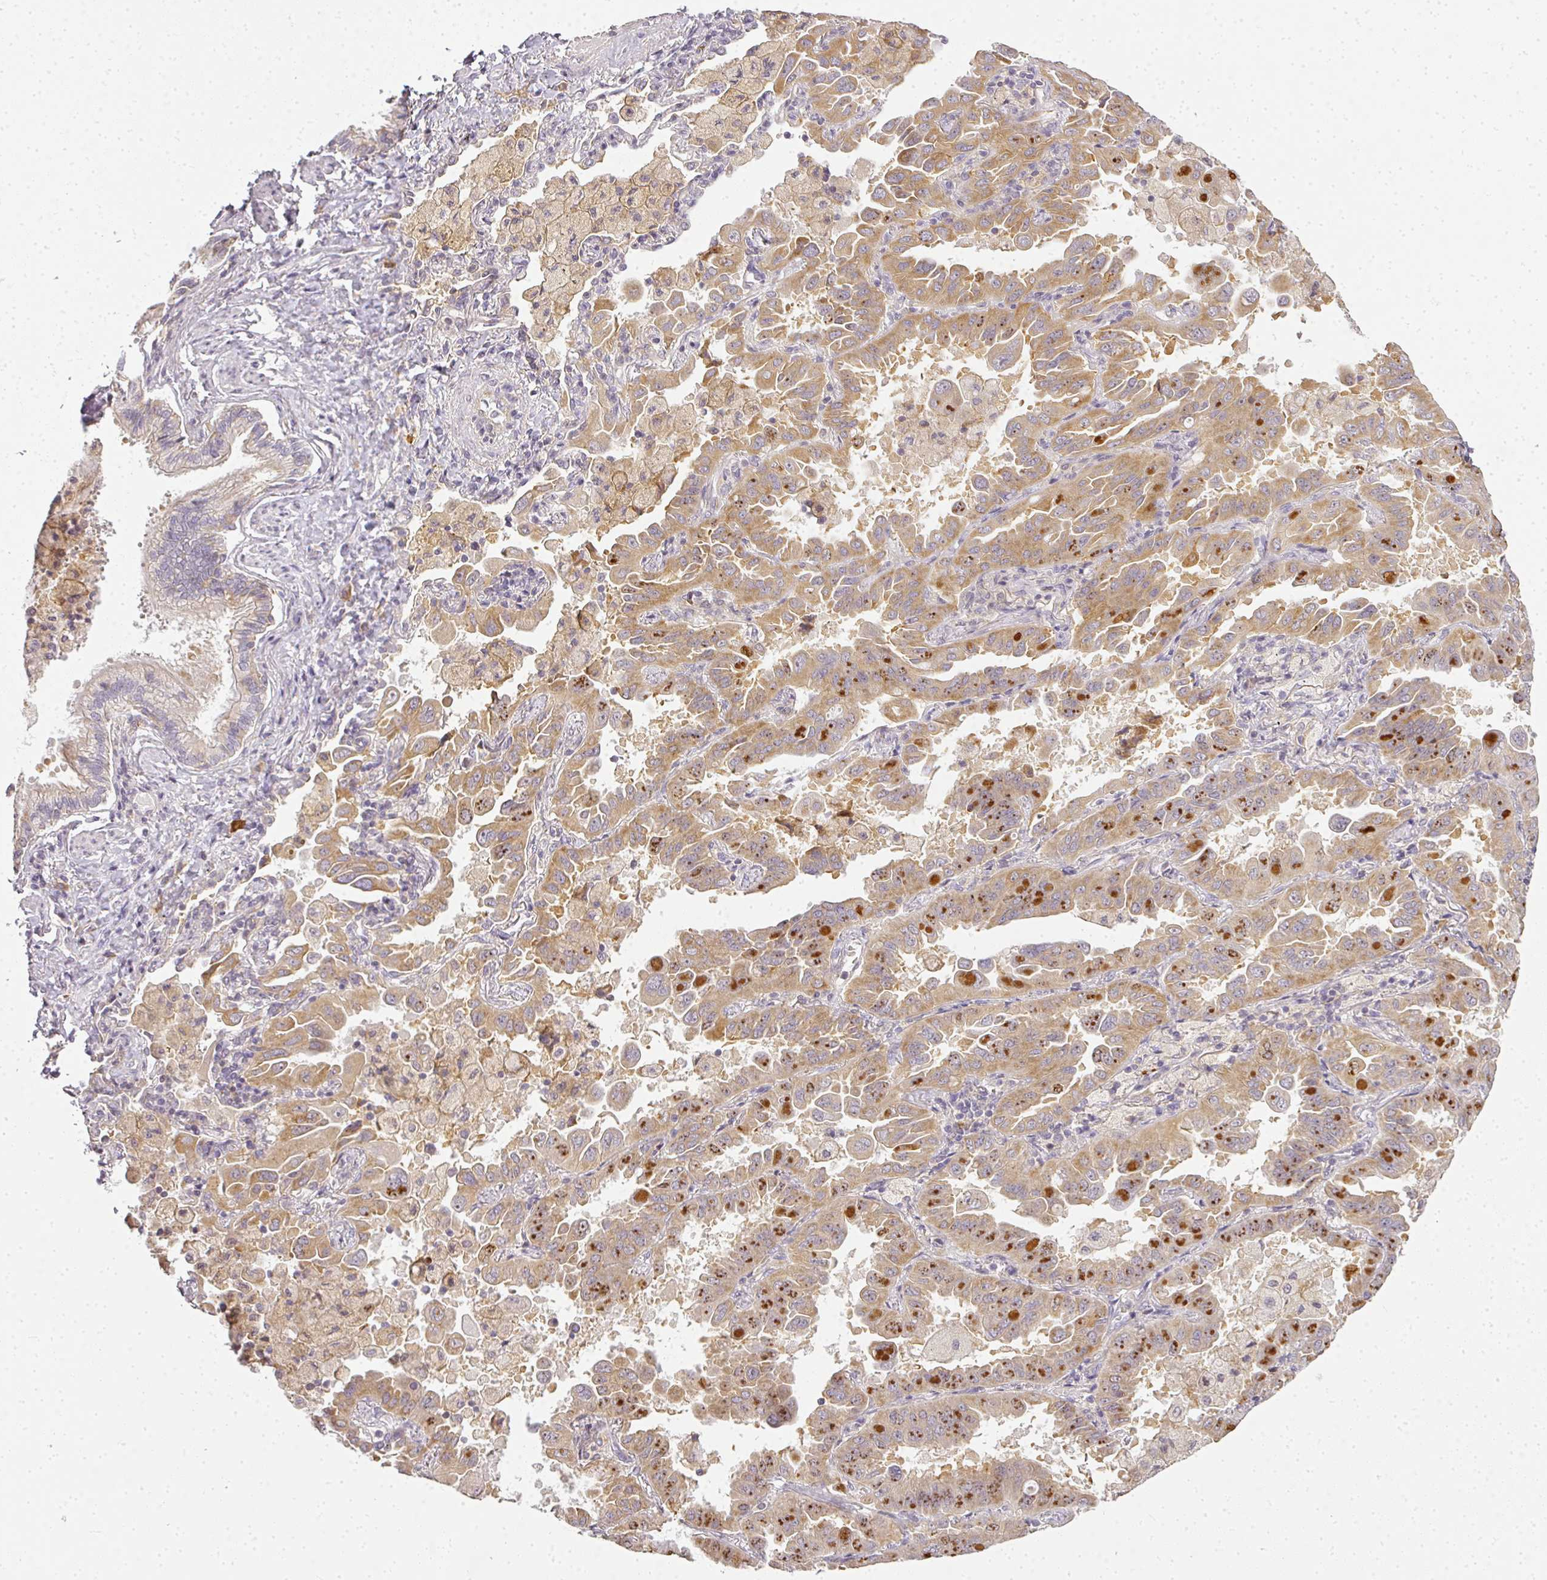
{"staining": {"intensity": "moderate", "quantity": ">75%", "location": "cytoplasmic/membranous"}, "tissue": "lung cancer", "cell_type": "Tumor cells", "image_type": "cancer", "snomed": [{"axis": "morphology", "description": "Adenocarcinoma, NOS"}, {"axis": "topography", "description": "Lung"}], "caption": "A photomicrograph of lung adenocarcinoma stained for a protein exhibits moderate cytoplasmic/membranous brown staining in tumor cells. (Brightfield microscopy of DAB IHC at high magnification).", "gene": "MED19", "patient": {"sex": "male", "age": 64}}